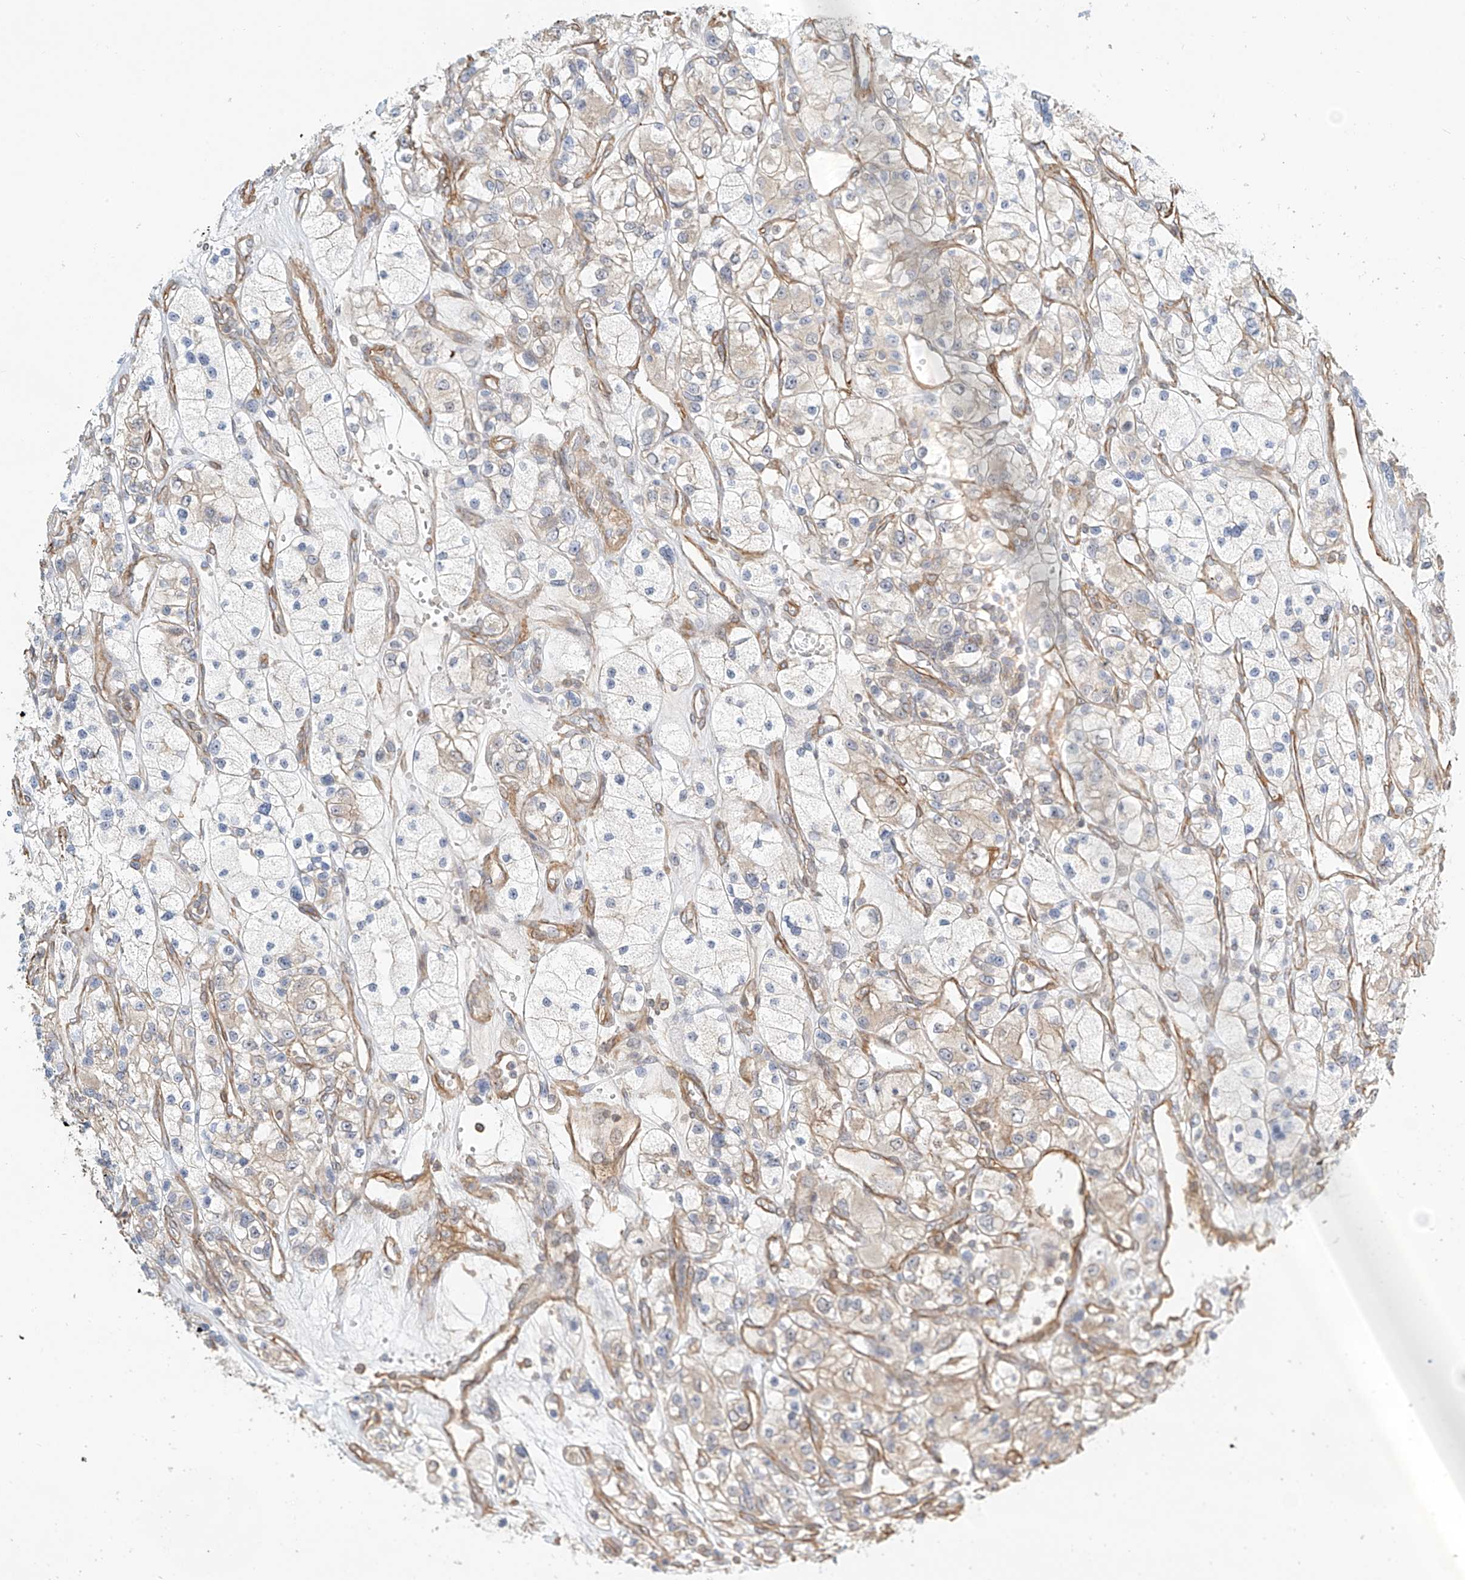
{"staining": {"intensity": "weak", "quantity": "<25%", "location": "cytoplasmic/membranous"}, "tissue": "renal cancer", "cell_type": "Tumor cells", "image_type": "cancer", "snomed": [{"axis": "morphology", "description": "Adenocarcinoma, NOS"}, {"axis": "topography", "description": "Kidney"}], "caption": "IHC photomicrograph of human renal cancer (adenocarcinoma) stained for a protein (brown), which exhibits no expression in tumor cells. (DAB IHC visualized using brightfield microscopy, high magnification).", "gene": "CSMD3", "patient": {"sex": "female", "age": 57}}